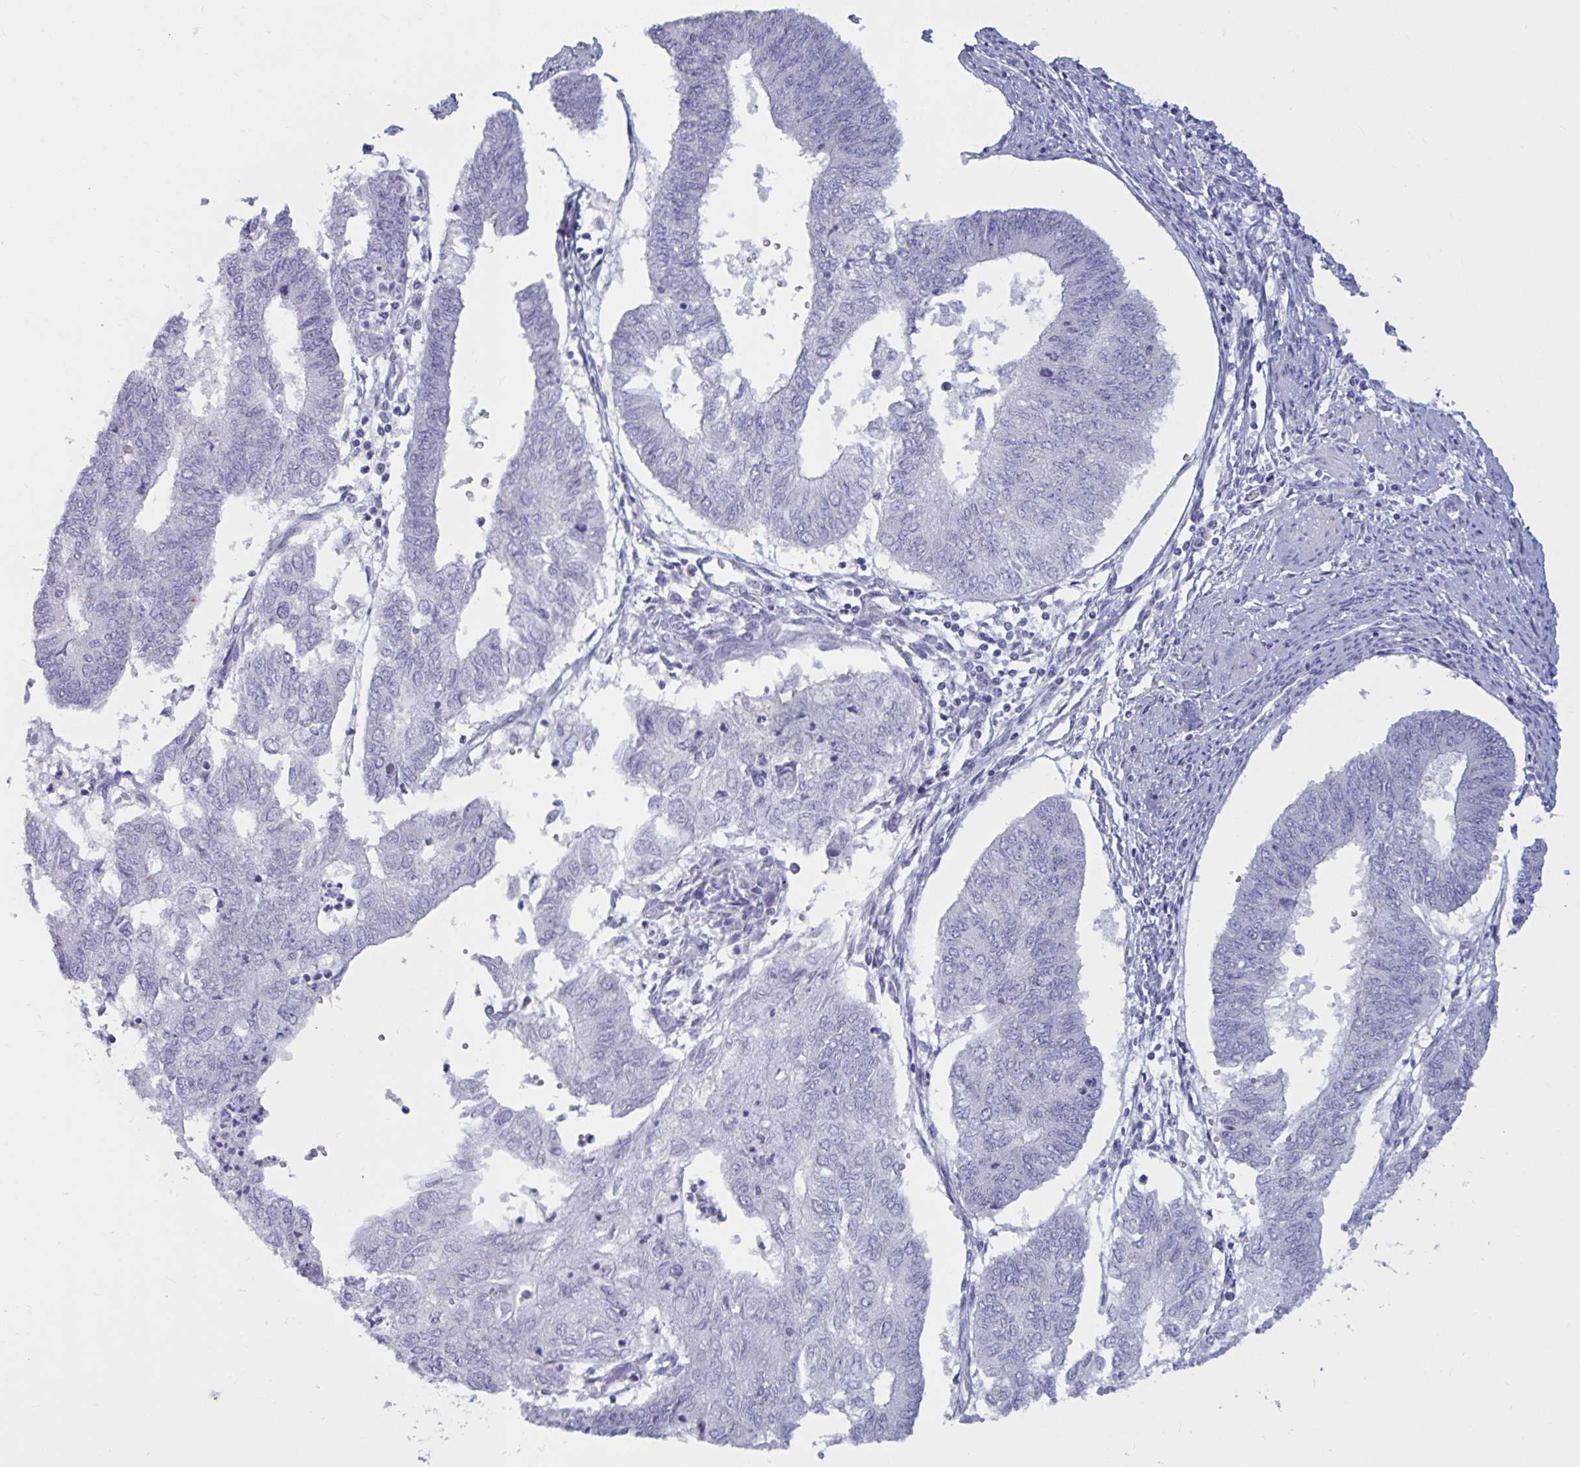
{"staining": {"intensity": "negative", "quantity": "none", "location": "none"}, "tissue": "endometrial cancer", "cell_type": "Tumor cells", "image_type": "cancer", "snomed": [{"axis": "morphology", "description": "Adenocarcinoma, NOS"}, {"axis": "topography", "description": "Endometrium"}], "caption": "This is a micrograph of immunohistochemistry staining of endometrial cancer (adenocarcinoma), which shows no staining in tumor cells.", "gene": "BBS10", "patient": {"sex": "female", "age": 68}}